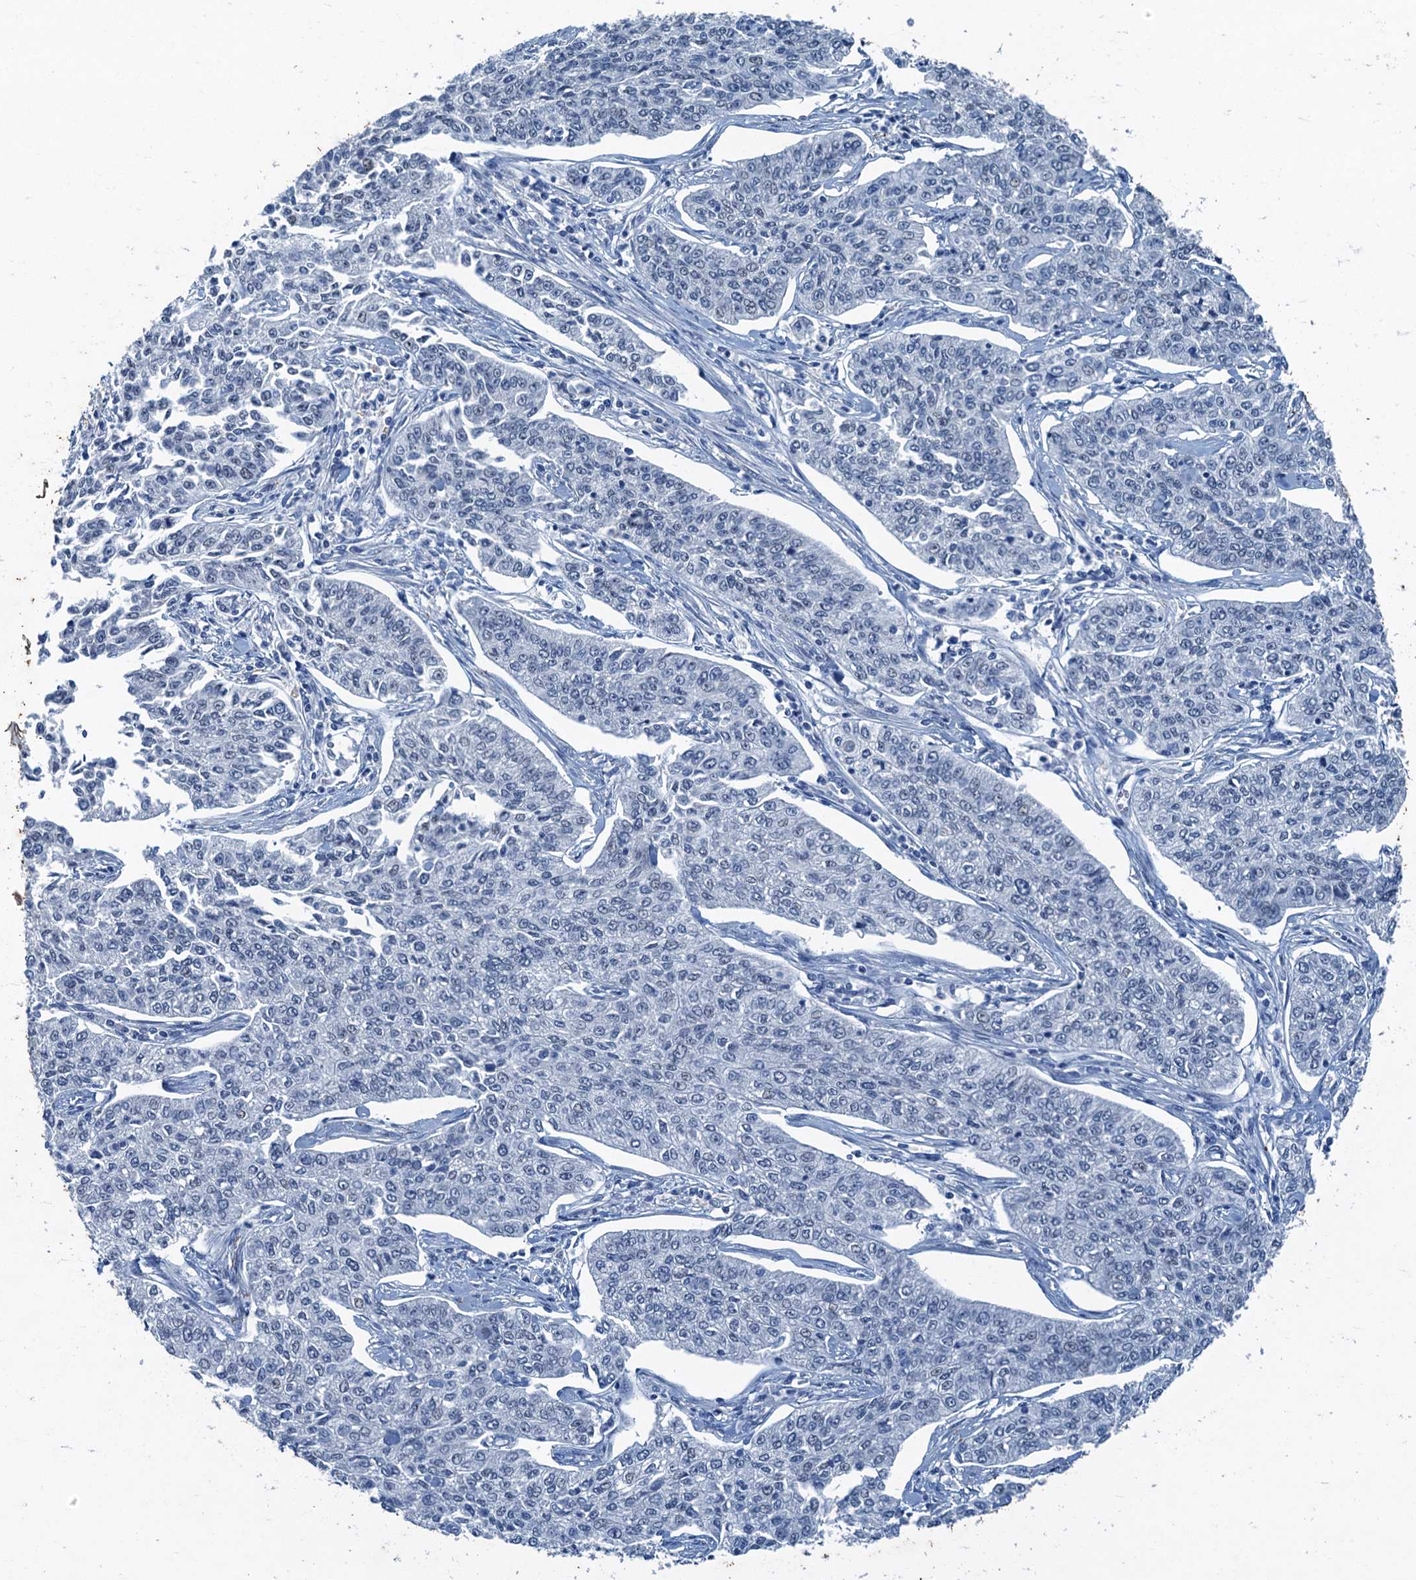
{"staining": {"intensity": "negative", "quantity": "none", "location": "none"}, "tissue": "cervical cancer", "cell_type": "Tumor cells", "image_type": "cancer", "snomed": [{"axis": "morphology", "description": "Squamous cell carcinoma, NOS"}, {"axis": "topography", "description": "Cervix"}], "caption": "Tumor cells show no significant staining in cervical squamous cell carcinoma.", "gene": "CBLIF", "patient": {"sex": "female", "age": 35}}